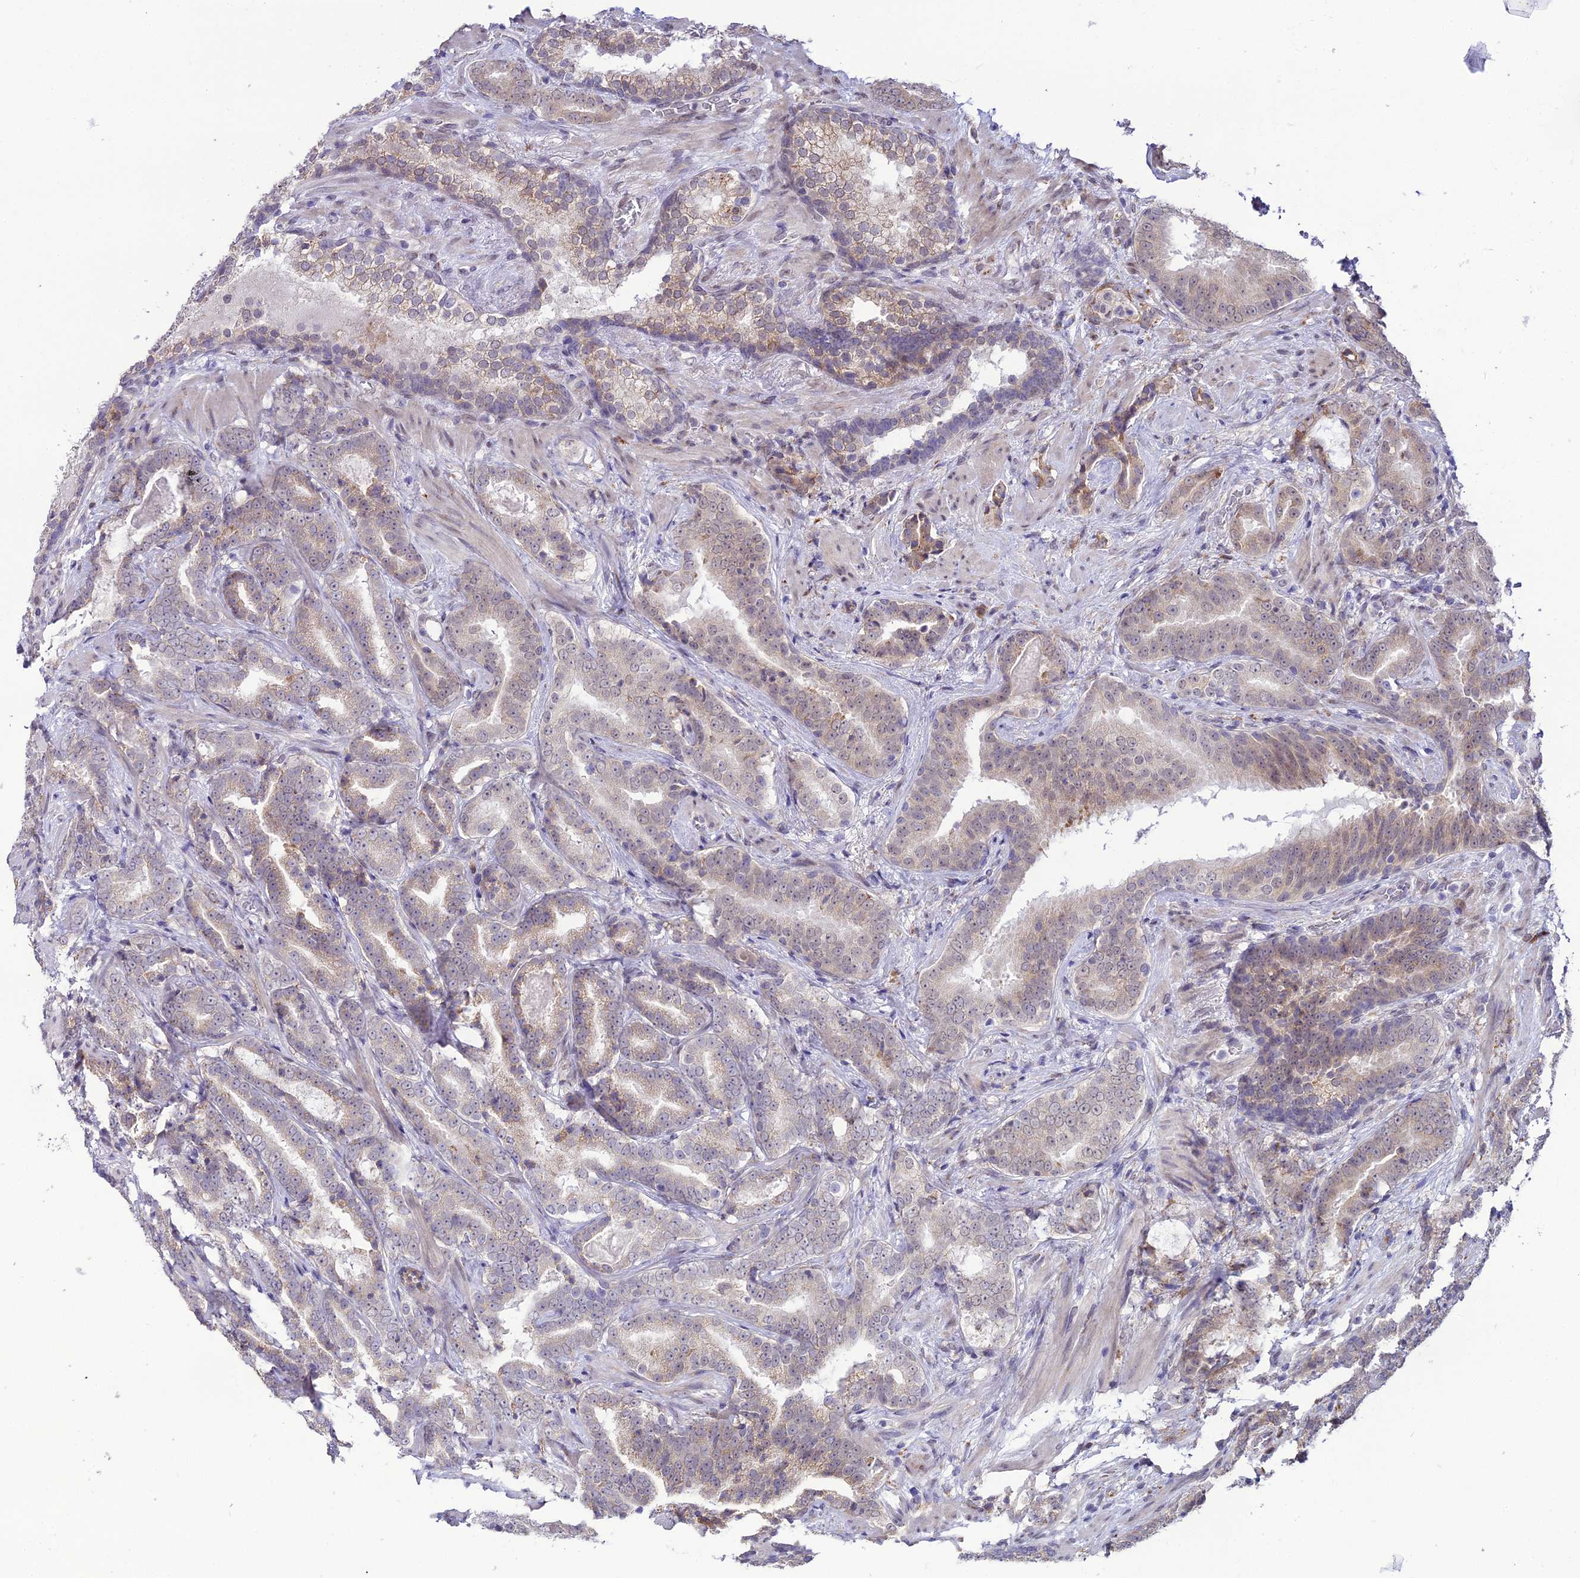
{"staining": {"intensity": "weak", "quantity": "<25%", "location": "cytoplasmic/membranous"}, "tissue": "prostate cancer", "cell_type": "Tumor cells", "image_type": "cancer", "snomed": [{"axis": "morphology", "description": "Adenocarcinoma, Low grade"}, {"axis": "topography", "description": "Prostate"}], "caption": "The immunohistochemistry (IHC) histopathology image has no significant positivity in tumor cells of prostate adenocarcinoma (low-grade) tissue.", "gene": "TROAP", "patient": {"sex": "male", "age": 58}}